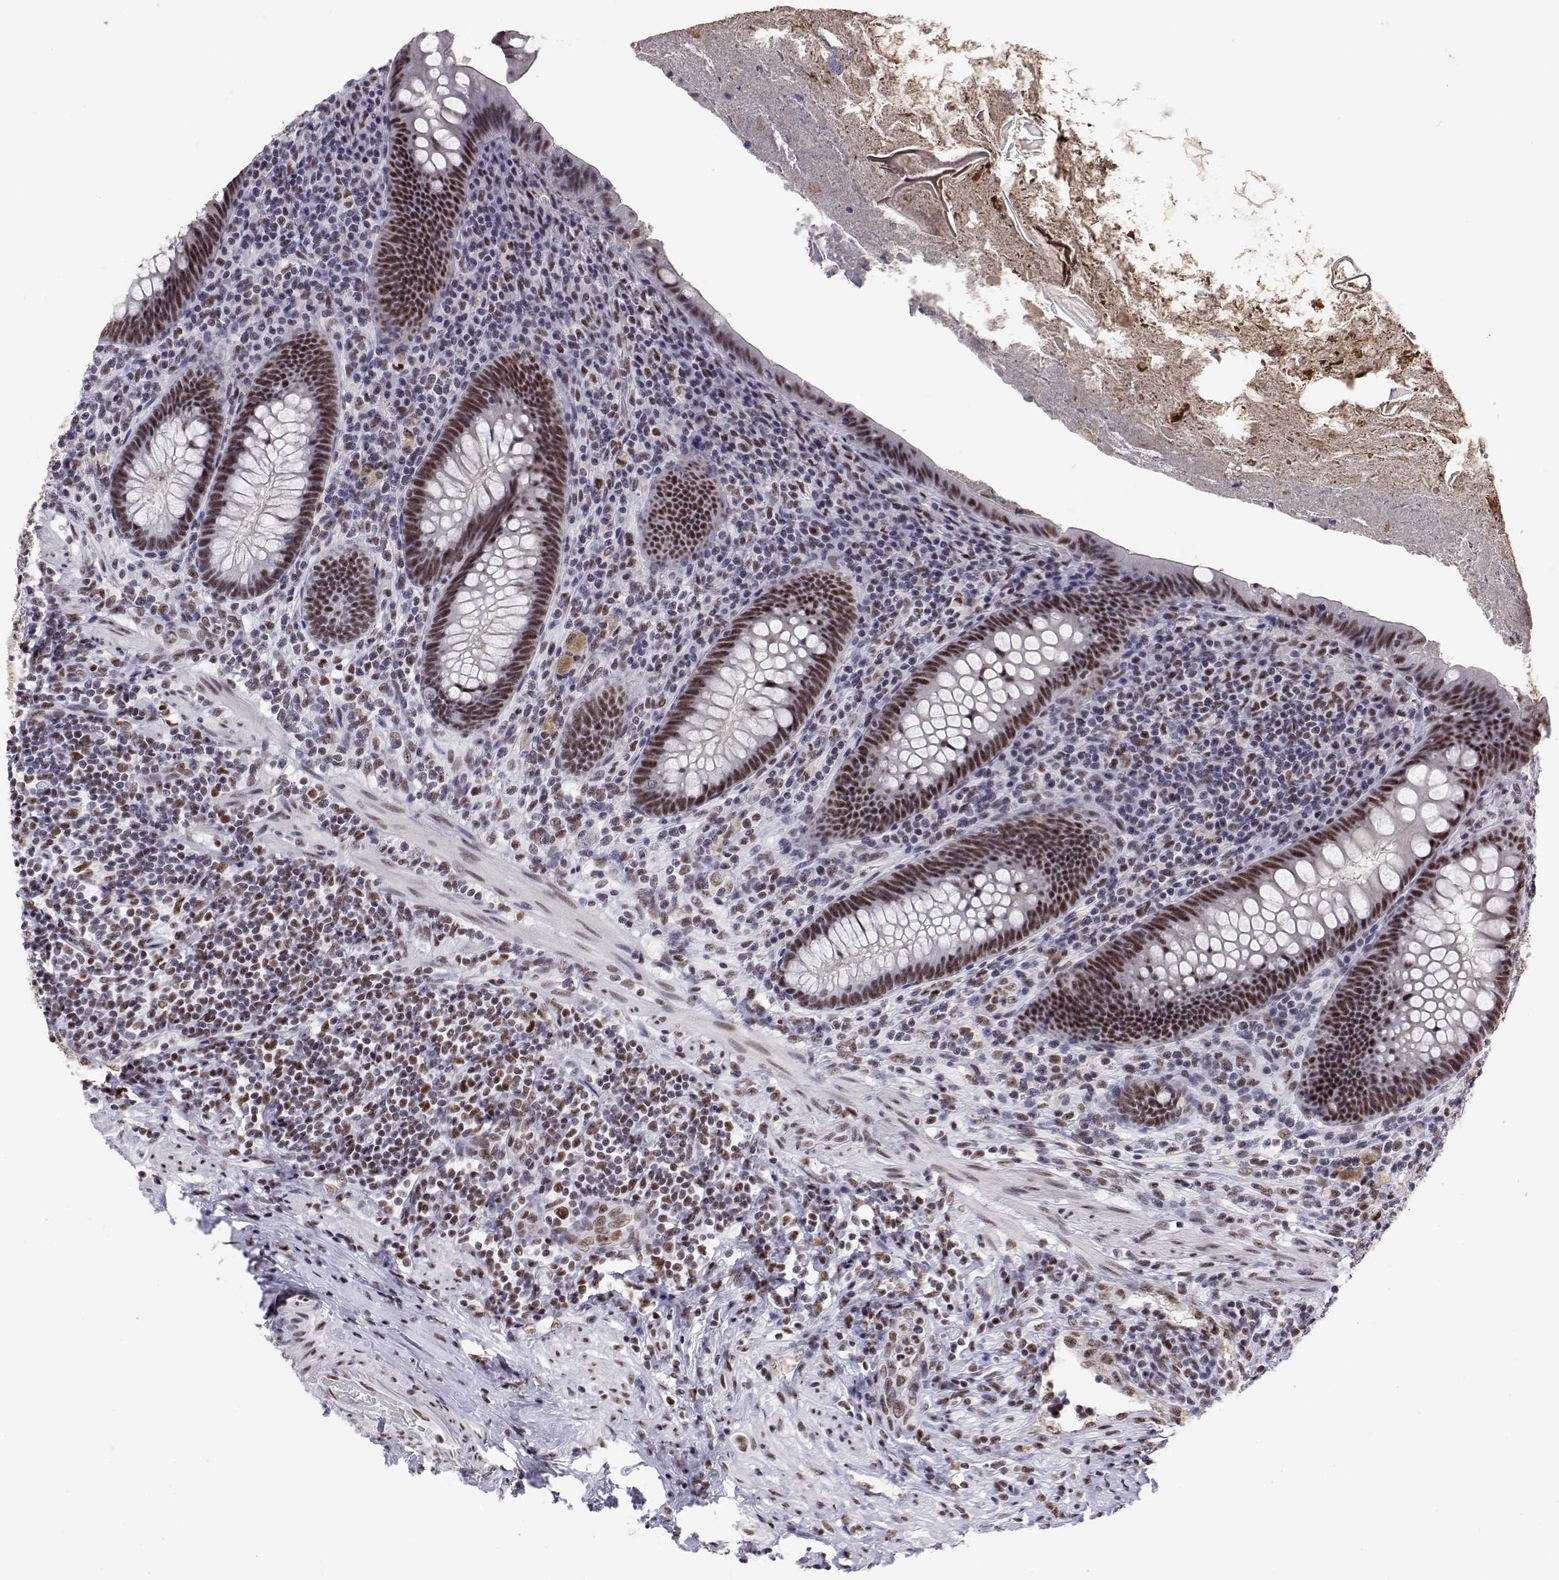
{"staining": {"intensity": "moderate", "quantity": "25%-75%", "location": "nuclear"}, "tissue": "appendix", "cell_type": "Glandular cells", "image_type": "normal", "snomed": [{"axis": "morphology", "description": "Normal tissue, NOS"}, {"axis": "topography", "description": "Appendix"}], "caption": "Unremarkable appendix demonstrates moderate nuclear expression in approximately 25%-75% of glandular cells (DAB (3,3'-diaminobenzidine) = brown stain, brightfield microscopy at high magnification)..", "gene": "POLDIP3", "patient": {"sex": "male", "age": 47}}